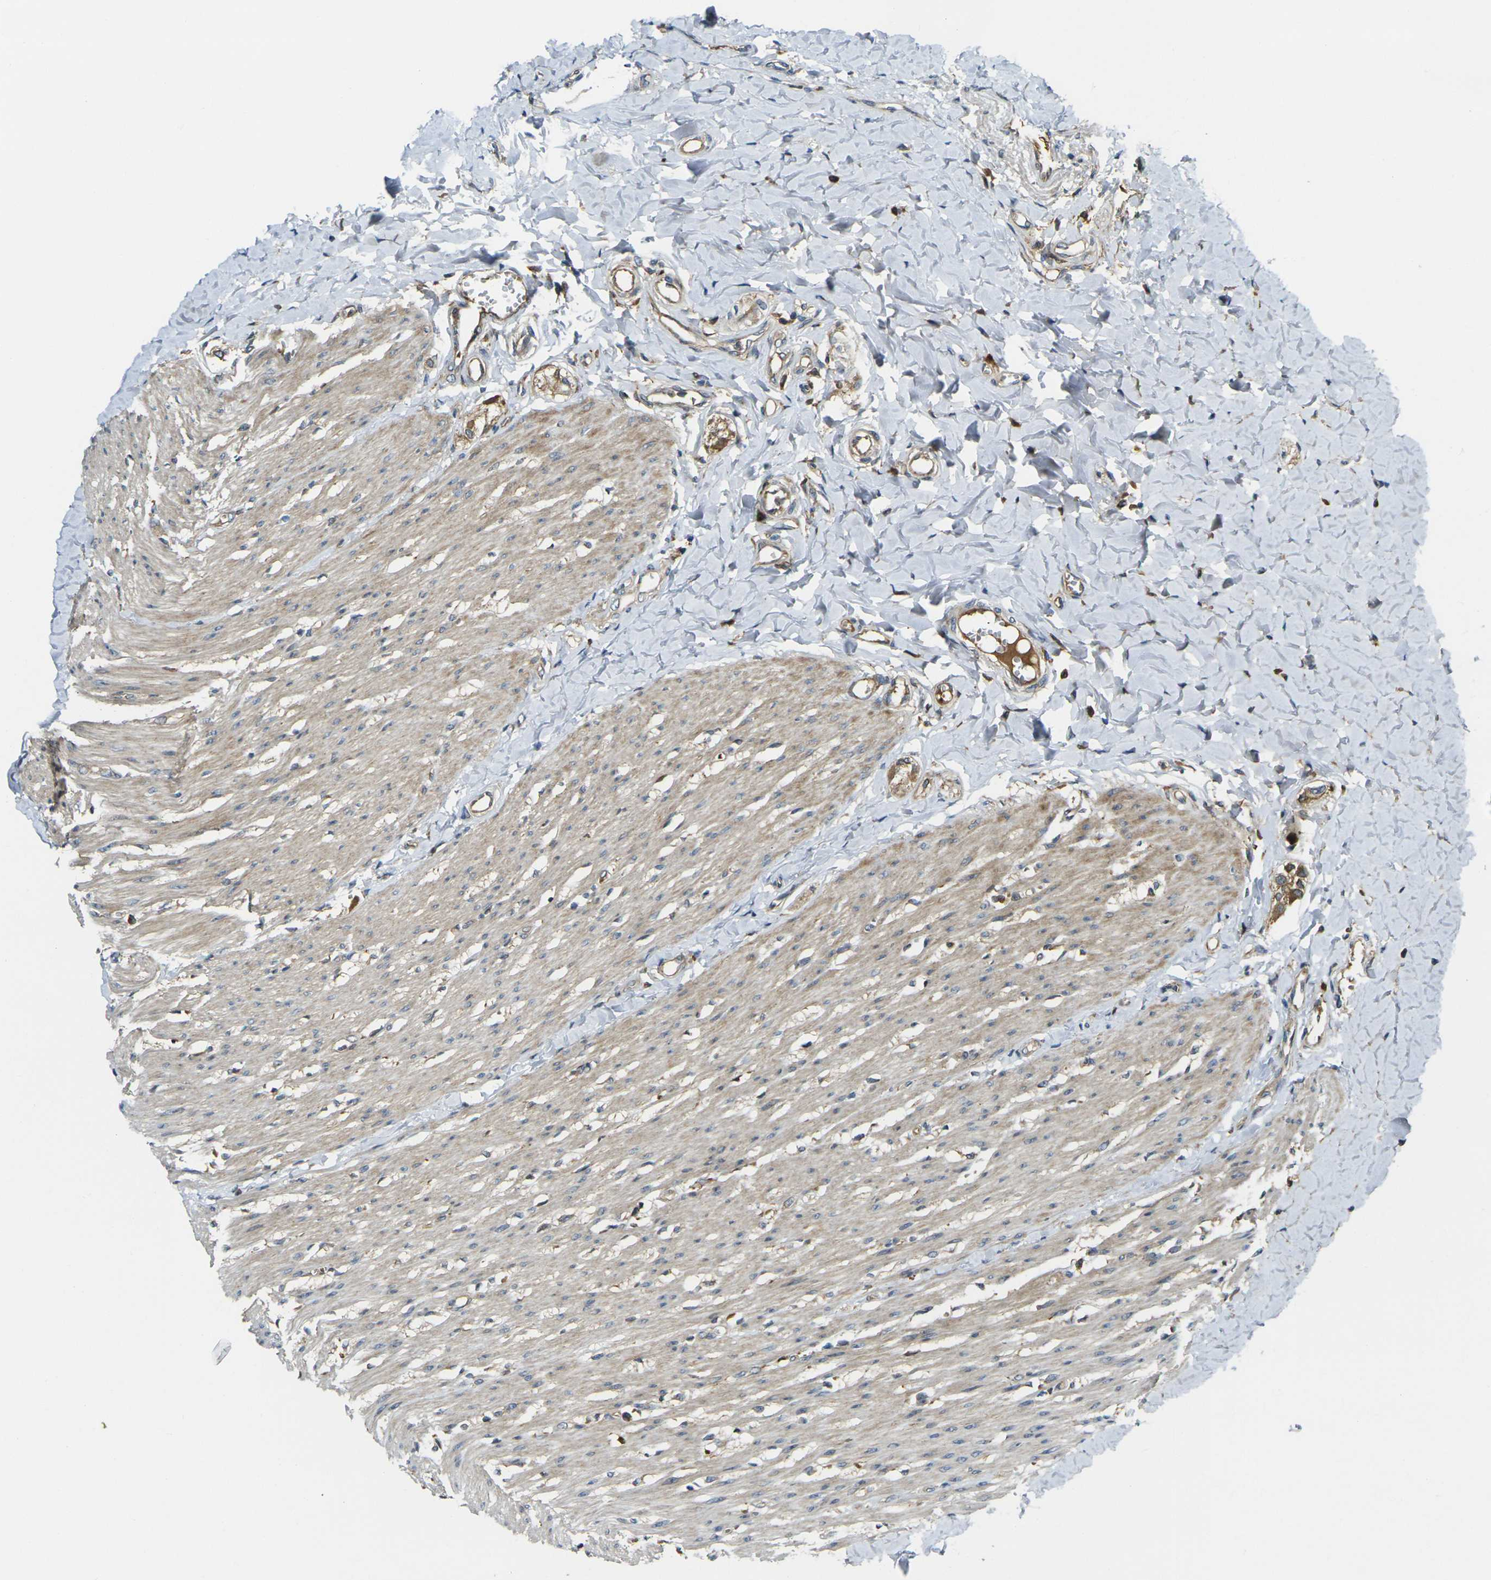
{"staining": {"intensity": "weak", "quantity": ">75%", "location": "cytoplasmic/membranous"}, "tissue": "colon", "cell_type": "Endothelial cells", "image_type": "normal", "snomed": [{"axis": "morphology", "description": "Normal tissue, NOS"}, {"axis": "morphology", "description": "Adenocarcinoma, NOS"}, {"axis": "topography", "description": "Colon"}, {"axis": "topography", "description": "Peripheral nerve tissue"}], "caption": "Weak cytoplasmic/membranous staining for a protein is seen in about >75% of endothelial cells of unremarkable colon using IHC.", "gene": "FZD1", "patient": {"sex": "male", "age": 14}}